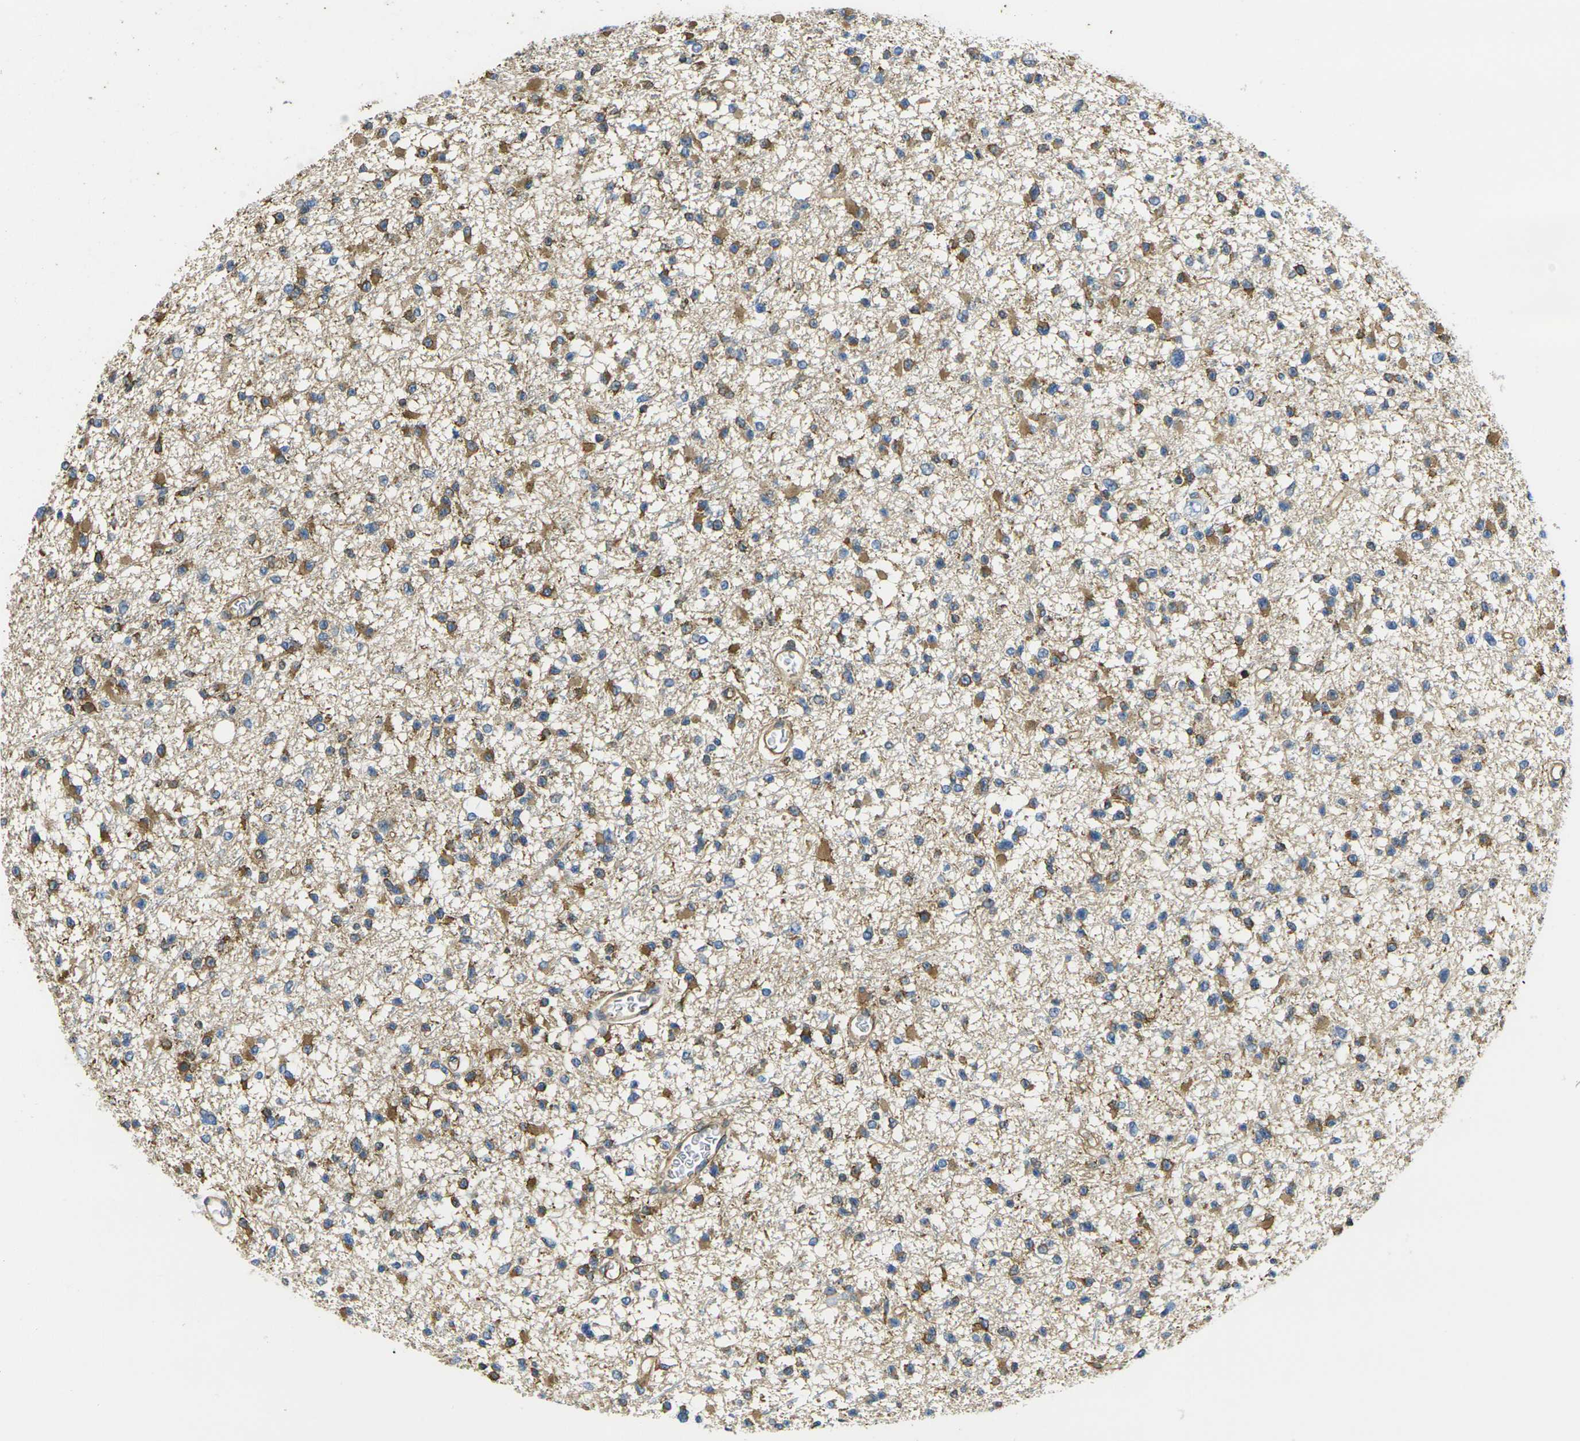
{"staining": {"intensity": "moderate", "quantity": ">75%", "location": "cytoplasmic/membranous"}, "tissue": "glioma", "cell_type": "Tumor cells", "image_type": "cancer", "snomed": [{"axis": "morphology", "description": "Glioma, malignant, Low grade"}, {"axis": "topography", "description": "Brain"}], "caption": "A high-resolution photomicrograph shows IHC staining of glioma, which exhibits moderate cytoplasmic/membranous expression in approximately >75% of tumor cells.", "gene": "FAM110D", "patient": {"sex": "female", "age": 22}}